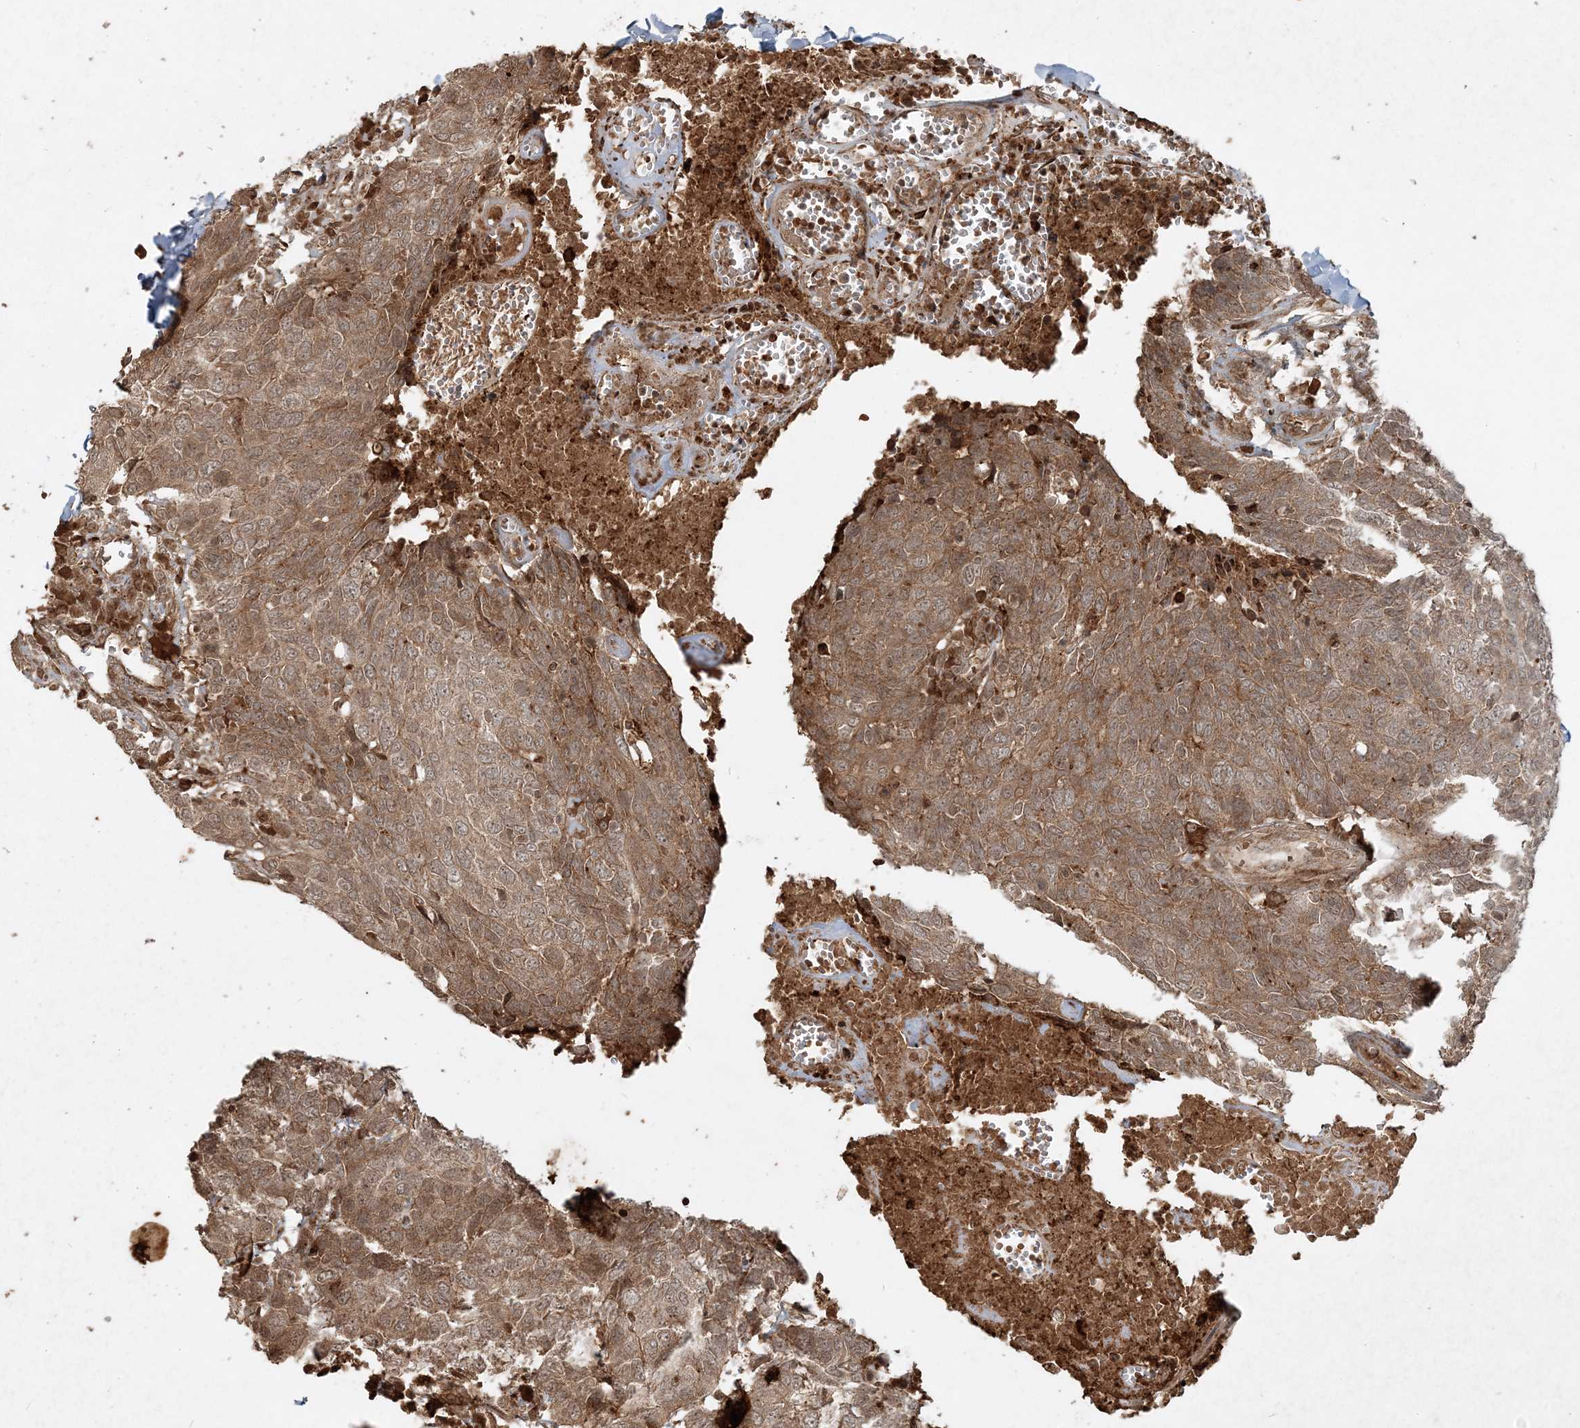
{"staining": {"intensity": "moderate", "quantity": ">75%", "location": "cytoplasmic/membranous"}, "tissue": "head and neck cancer", "cell_type": "Tumor cells", "image_type": "cancer", "snomed": [{"axis": "morphology", "description": "Squamous cell carcinoma, NOS"}, {"axis": "topography", "description": "Head-Neck"}], "caption": "Tumor cells demonstrate moderate cytoplasmic/membranous staining in about >75% of cells in head and neck squamous cell carcinoma.", "gene": "NARS1", "patient": {"sex": "male", "age": 66}}